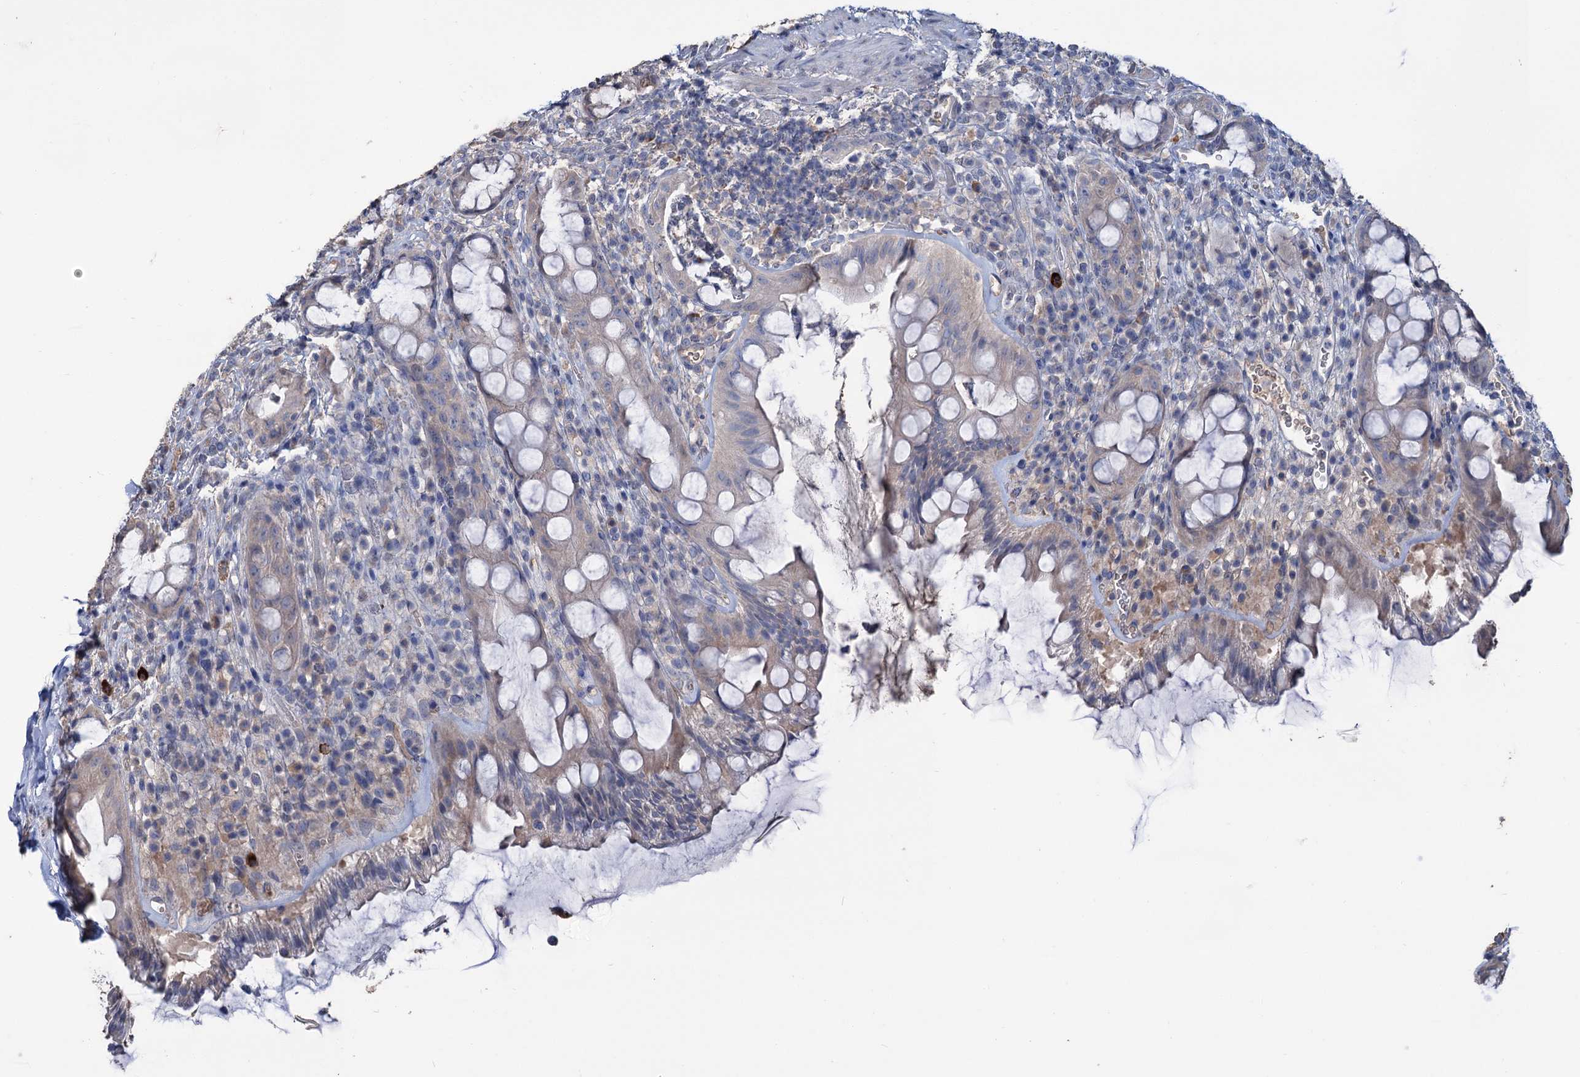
{"staining": {"intensity": "negative", "quantity": "none", "location": "none"}, "tissue": "rectum", "cell_type": "Glandular cells", "image_type": "normal", "snomed": [{"axis": "morphology", "description": "Normal tissue, NOS"}, {"axis": "topography", "description": "Rectum"}], "caption": "Immunohistochemistry of unremarkable human rectum shows no staining in glandular cells. (Brightfield microscopy of DAB (3,3'-diaminobenzidine) IHC at high magnification).", "gene": "EPB41L5", "patient": {"sex": "female", "age": 57}}